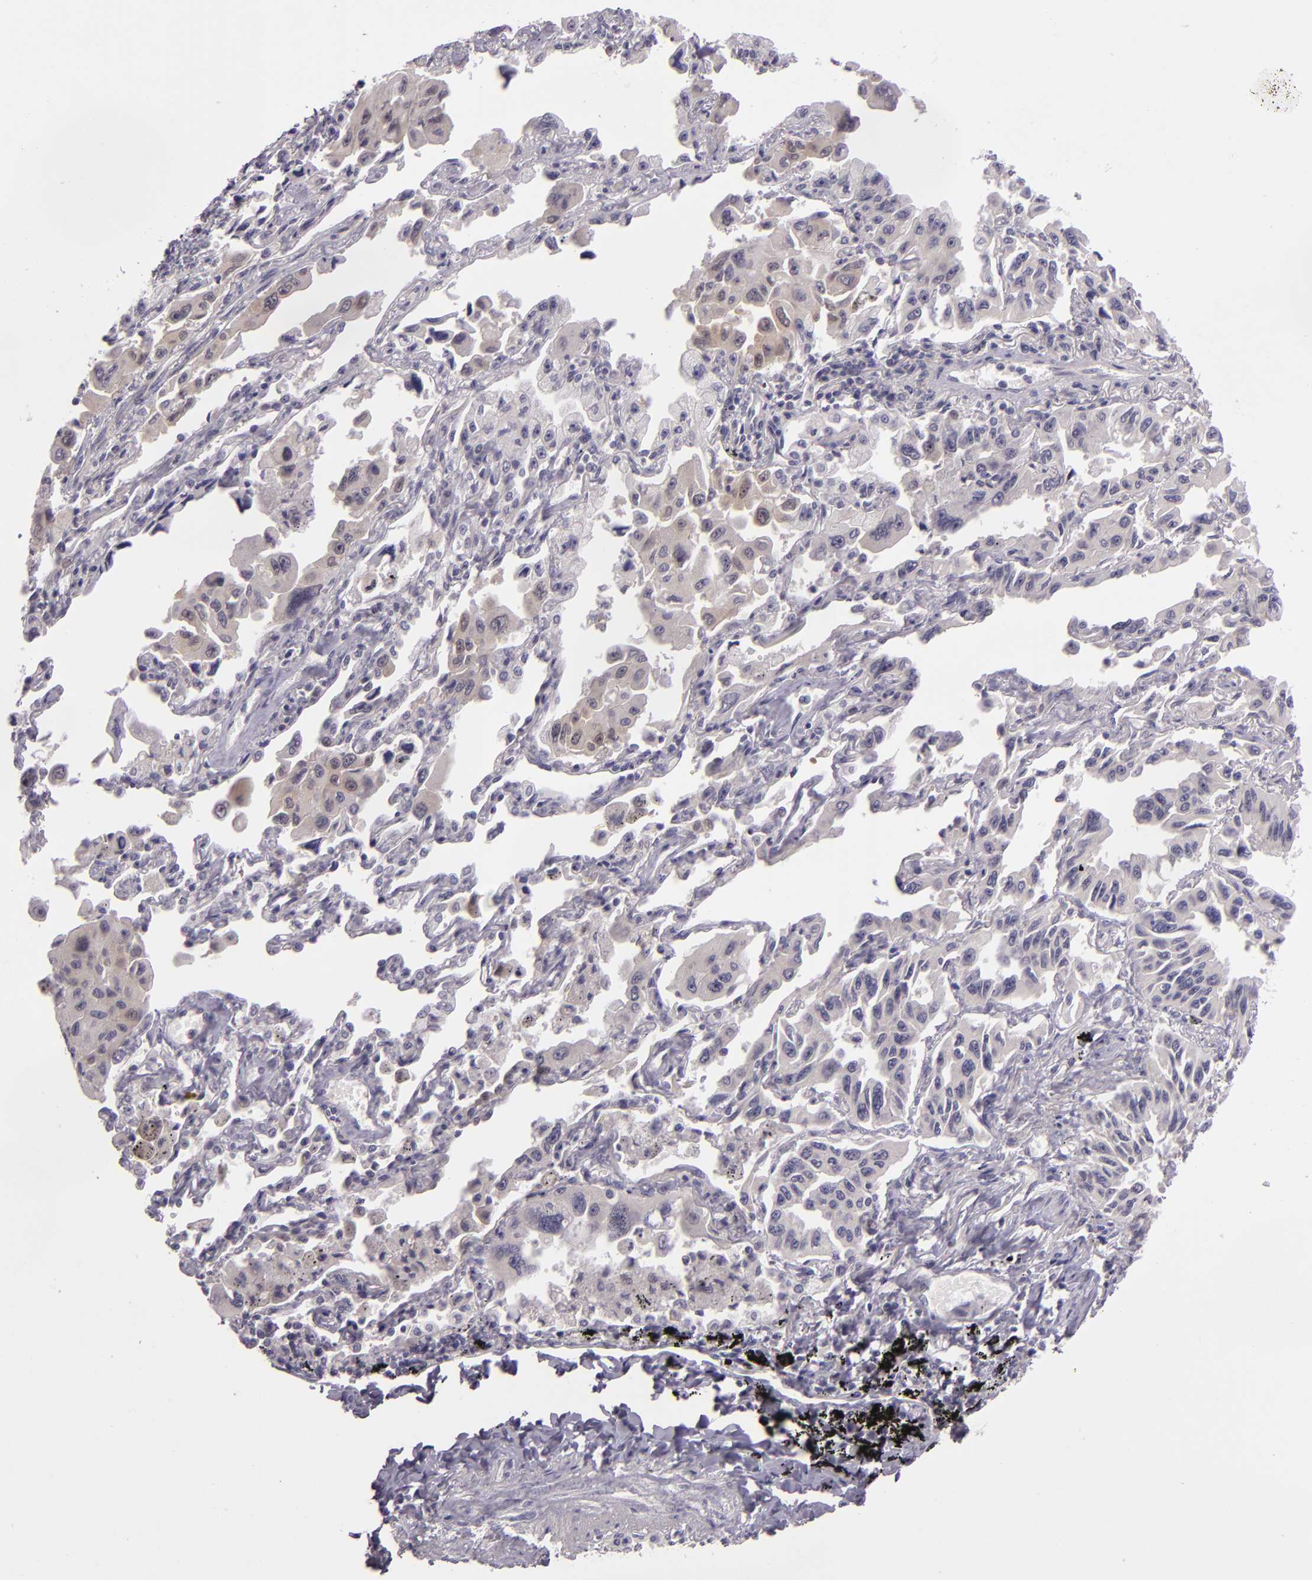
{"staining": {"intensity": "negative", "quantity": "none", "location": "none"}, "tissue": "lung cancer", "cell_type": "Tumor cells", "image_type": "cancer", "snomed": [{"axis": "morphology", "description": "Adenocarcinoma, NOS"}, {"axis": "topography", "description": "Lung"}], "caption": "Immunohistochemical staining of lung cancer shows no significant positivity in tumor cells. (DAB (3,3'-diaminobenzidine) IHC with hematoxylin counter stain).", "gene": "CSE1L", "patient": {"sex": "male", "age": 64}}